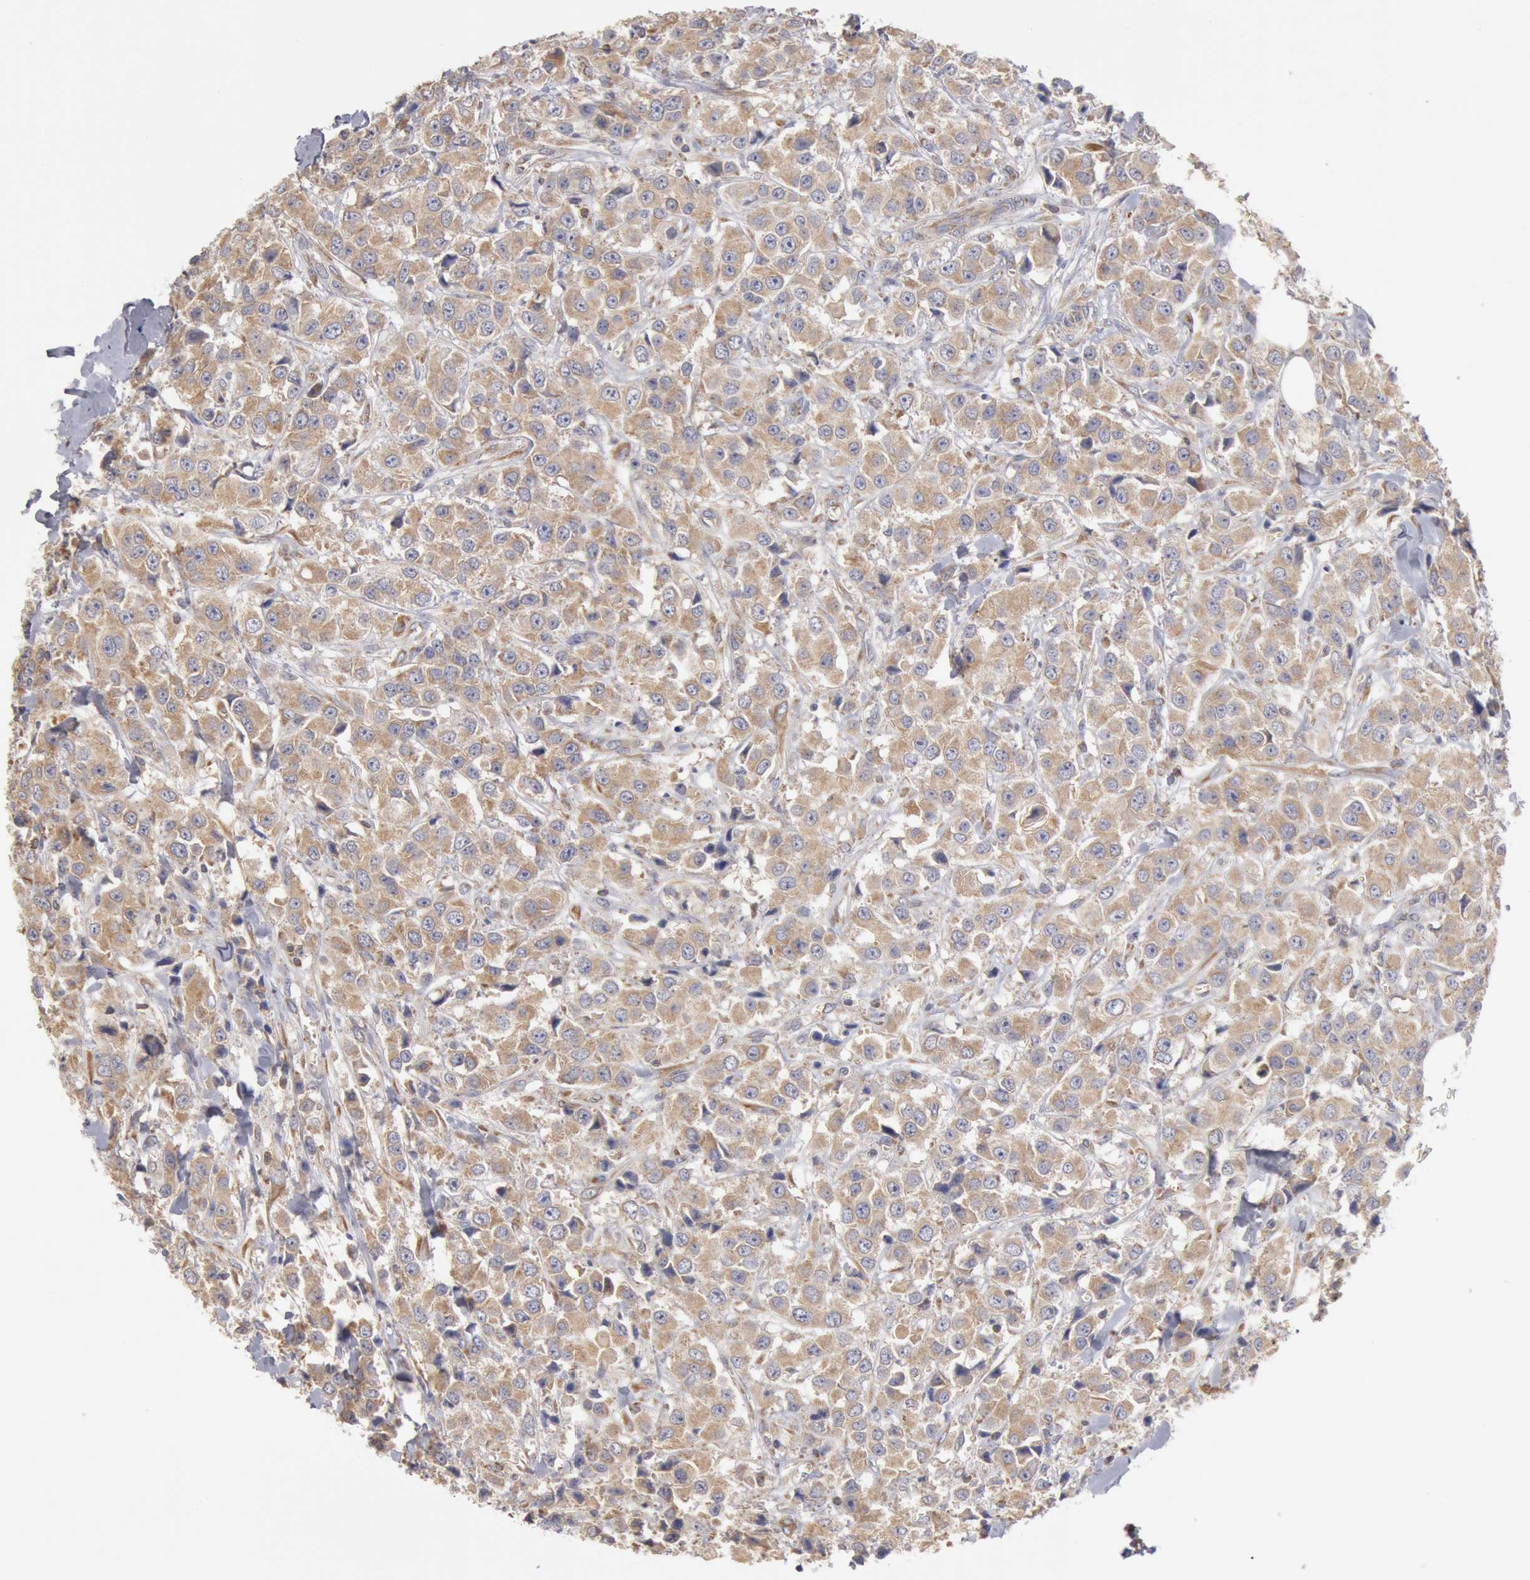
{"staining": {"intensity": "weak", "quantity": ">75%", "location": "cytoplasmic/membranous"}, "tissue": "breast cancer", "cell_type": "Tumor cells", "image_type": "cancer", "snomed": [{"axis": "morphology", "description": "Duct carcinoma"}, {"axis": "topography", "description": "Breast"}], "caption": "Breast infiltrating ductal carcinoma stained with a brown dye reveals weak cytoplasmic/membranous positive positivity in about >75% of tumor cells.", "gene": "OSBPL8", "patient": {"sex": "female", "age": 58}}